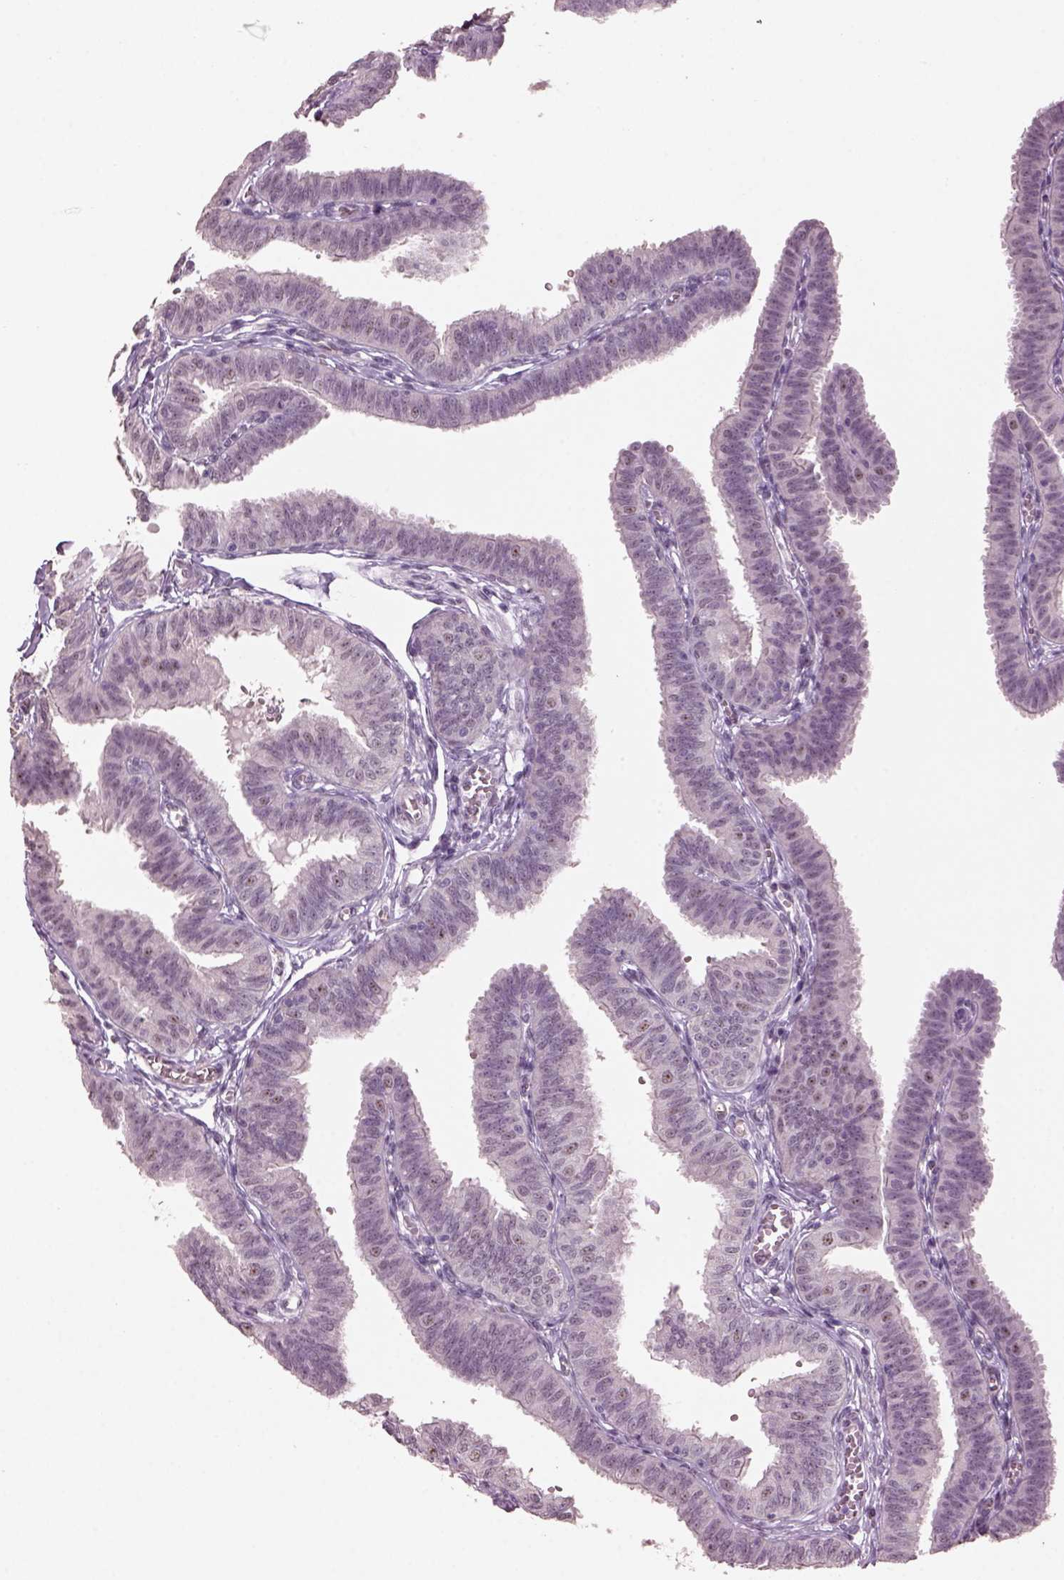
{"staining": {"intensity": "negative", "quantity": "none", "location": "none"}, "tissue": "fallopian tube", "cell_type": "Glandular cells", "image_type": "normal", "snomed": [{"axis": "morphology", "description": "Normal tissue, NOS"}, {"axis": "topography", "description": "Fallopian tube"}], "caption": "Protein analysis of benign fallopian tube shows no significant staining in glandular cells.", "gene": "NAT8B", "patient": {"sex": "female", "age": 25}}